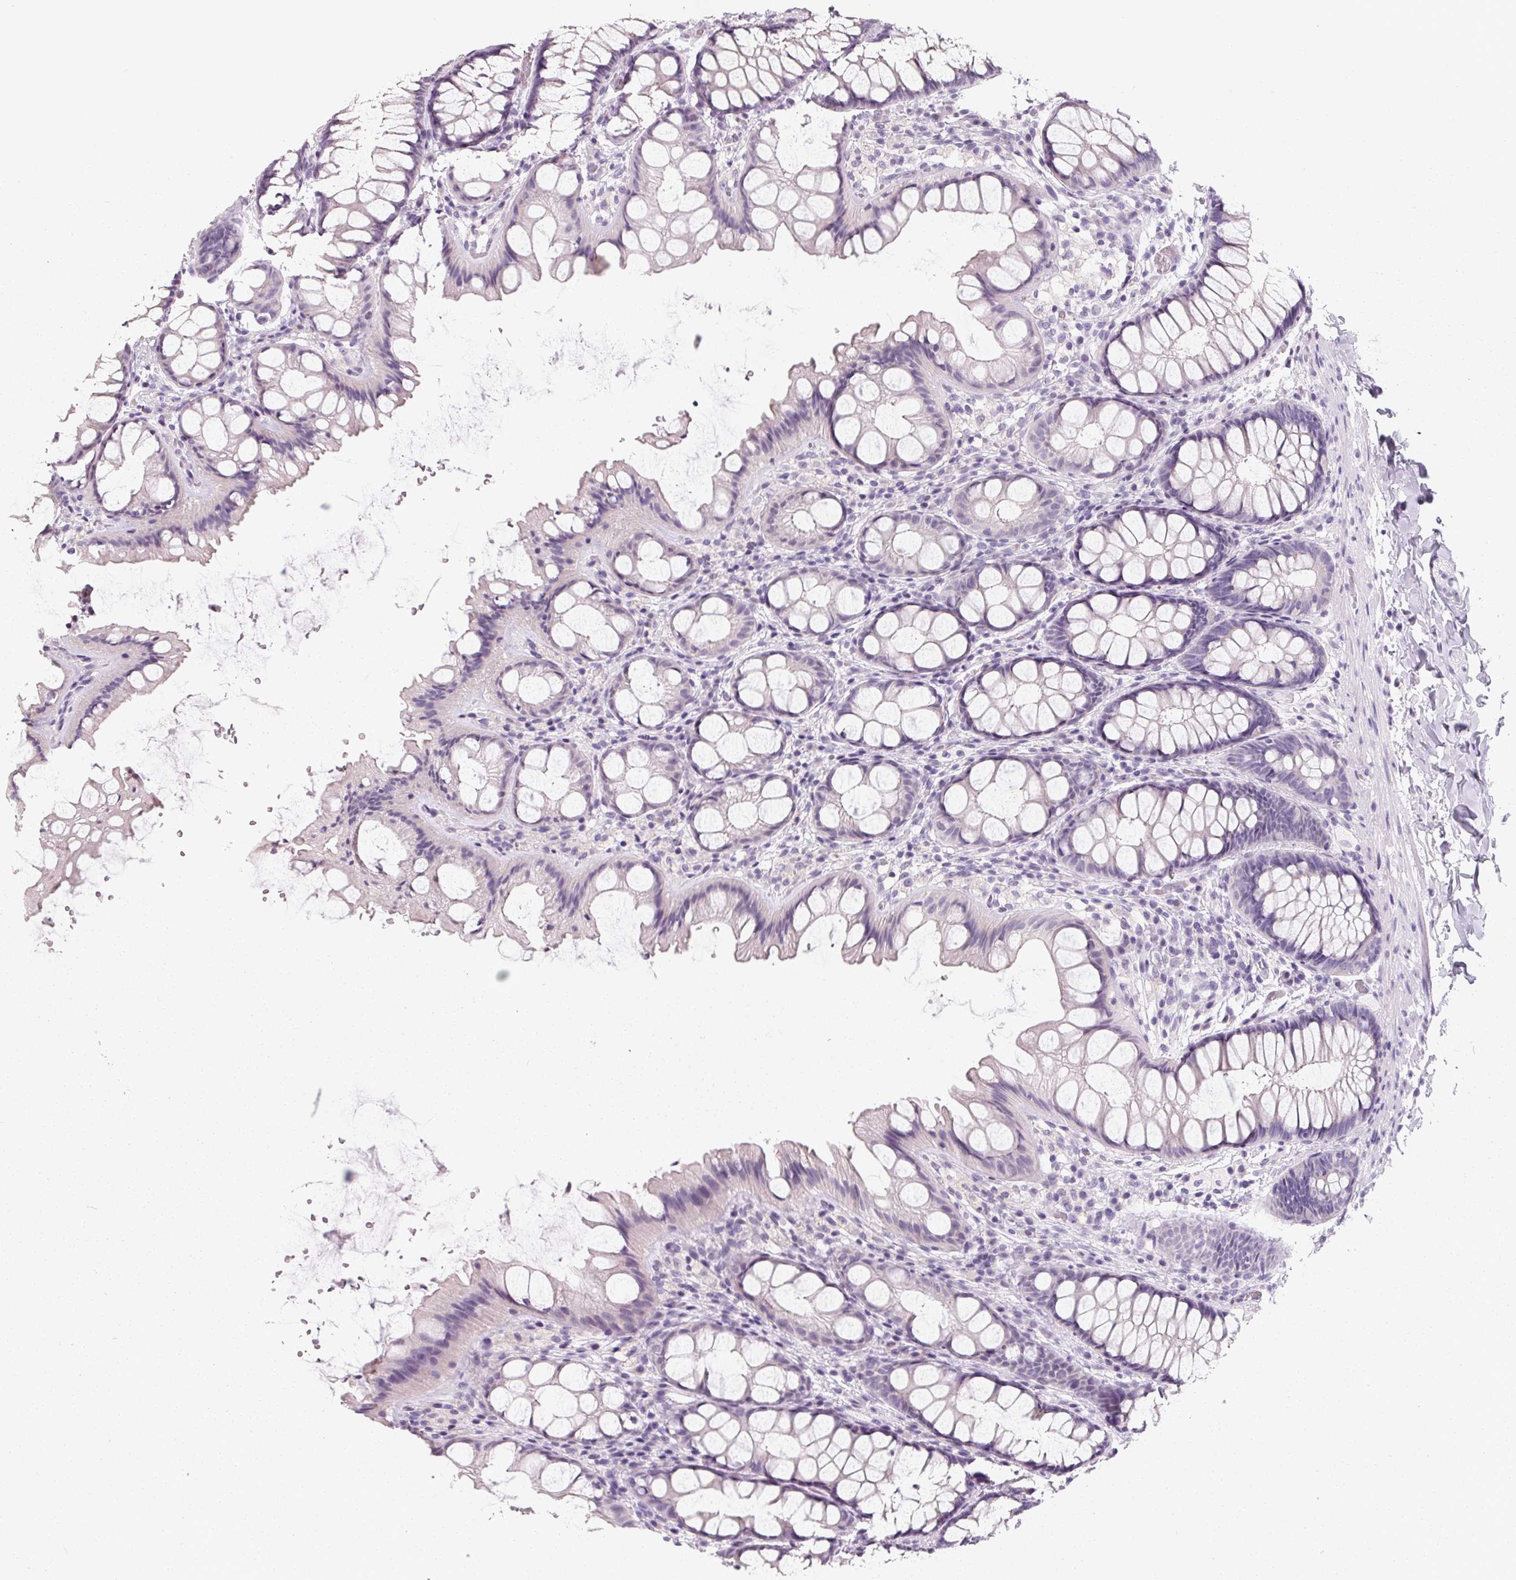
{"staining": {"intensity": "negative", "quantity": "none", "location": "none"}, "tissue": "colon", "cell_type": "Endothelial cells", "image_type": "normal", "snomed": [{"axis": "morphology", "description": "Normal tissue, NOS"}, {"axis": "topography", "description": "Colon"}], "caption": "Immunohistochemistry photomicrograph of normal colon: colon stained with DAB exhibits no significant protein positivity in endothelial cells.", "gene": "FTCD", "patient": {"sex": "male", "age": 47}}